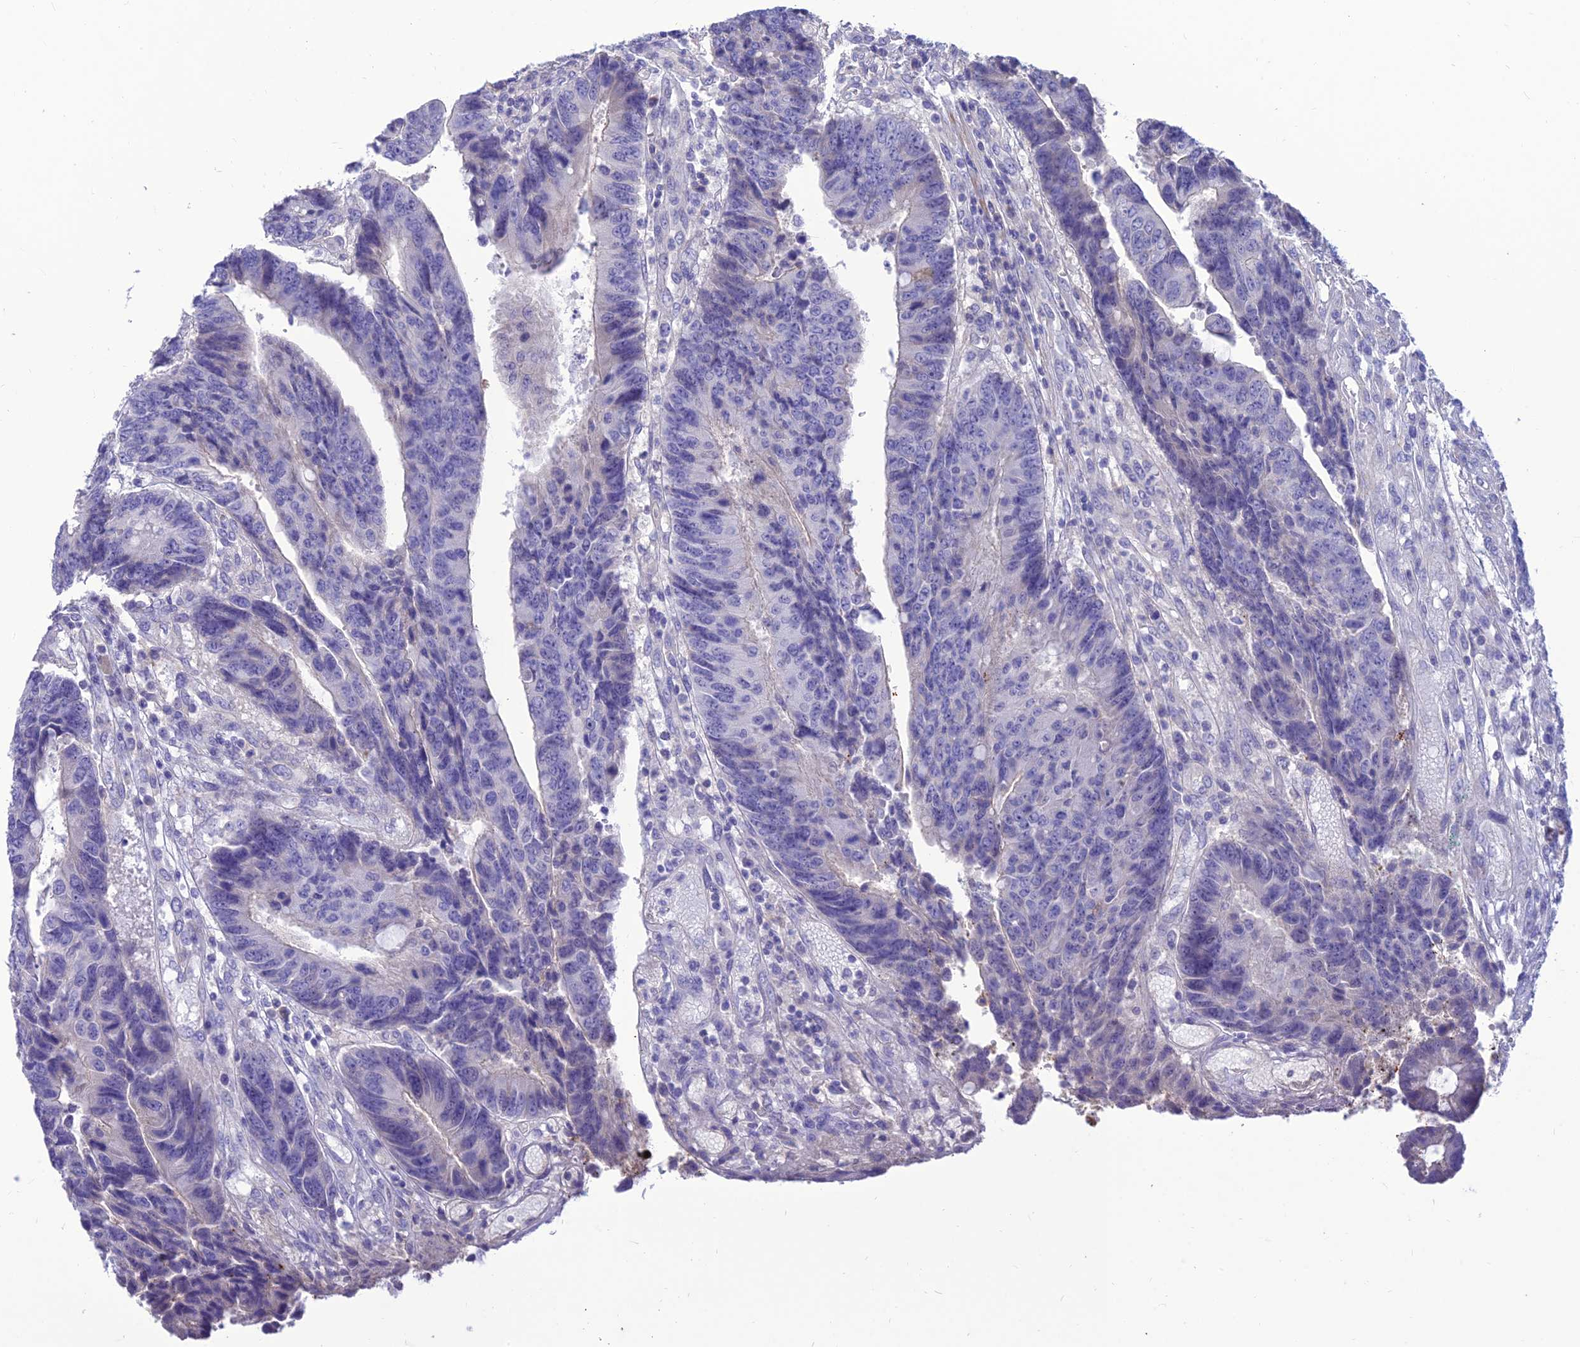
{"staining": {"intensity": "negative", "quantity": "none", "location": "none"}, "tissue": "colorectal cancer", "cell_type": "Tumor cells", "image_type": "cancer", "snomed": [{"axis": "morphology", "description": "Adenocarcinoma, NOS"}, {"axis": "topography", "description": "Rectum"}], "caption": "DAB immunohistochemical staining of human colorectal adenocarcinoma reveals no significant staining in tumor cells. (DAB IHC visualized using brightfield microscopy, high magnification).", "gene": "TEKT3", "patient": {"sex": "male", "age": 84}}